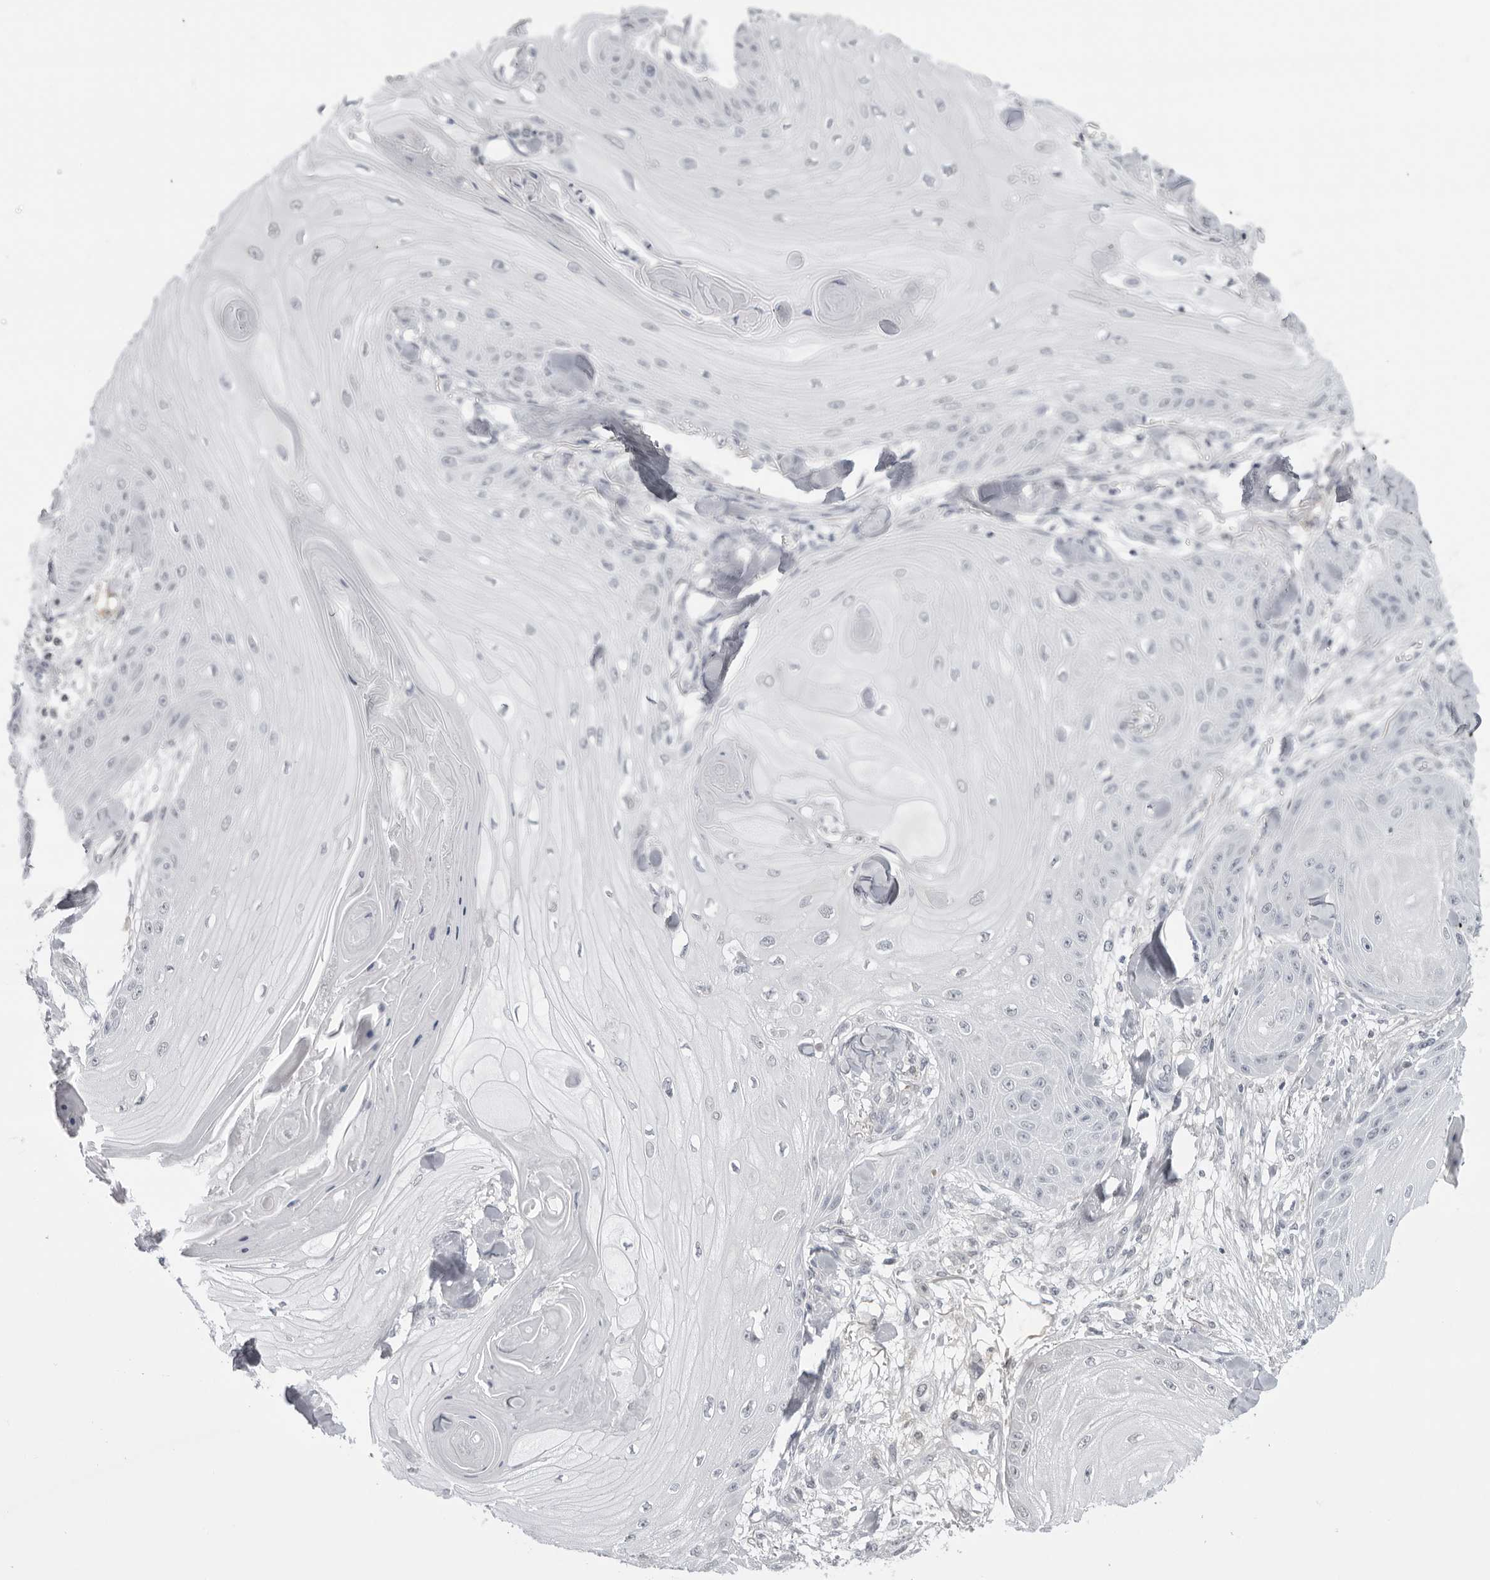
{"staining": {"intensity": "negative", "quantity": "none", "location": "none"}, "tissue": "skin cancer", "cell_type": "Tumor cells", "image_type": "cancer", "snomed": [{"axis": "morphology", "description": "Squamous cell carcinoma, NOS"}, {"axis": "topography", "description": "Skin"}], "caption": "Immunohistochemistry image of neoplastic tissue: skin cancer (squamous cell carcinoma) stained with DAB (3,3'-diaminobenzidine) shows no significant protein positivity in tumor cells.", "gene": "SERPINF2", "patient": {"sex": "male", "age": 74}}